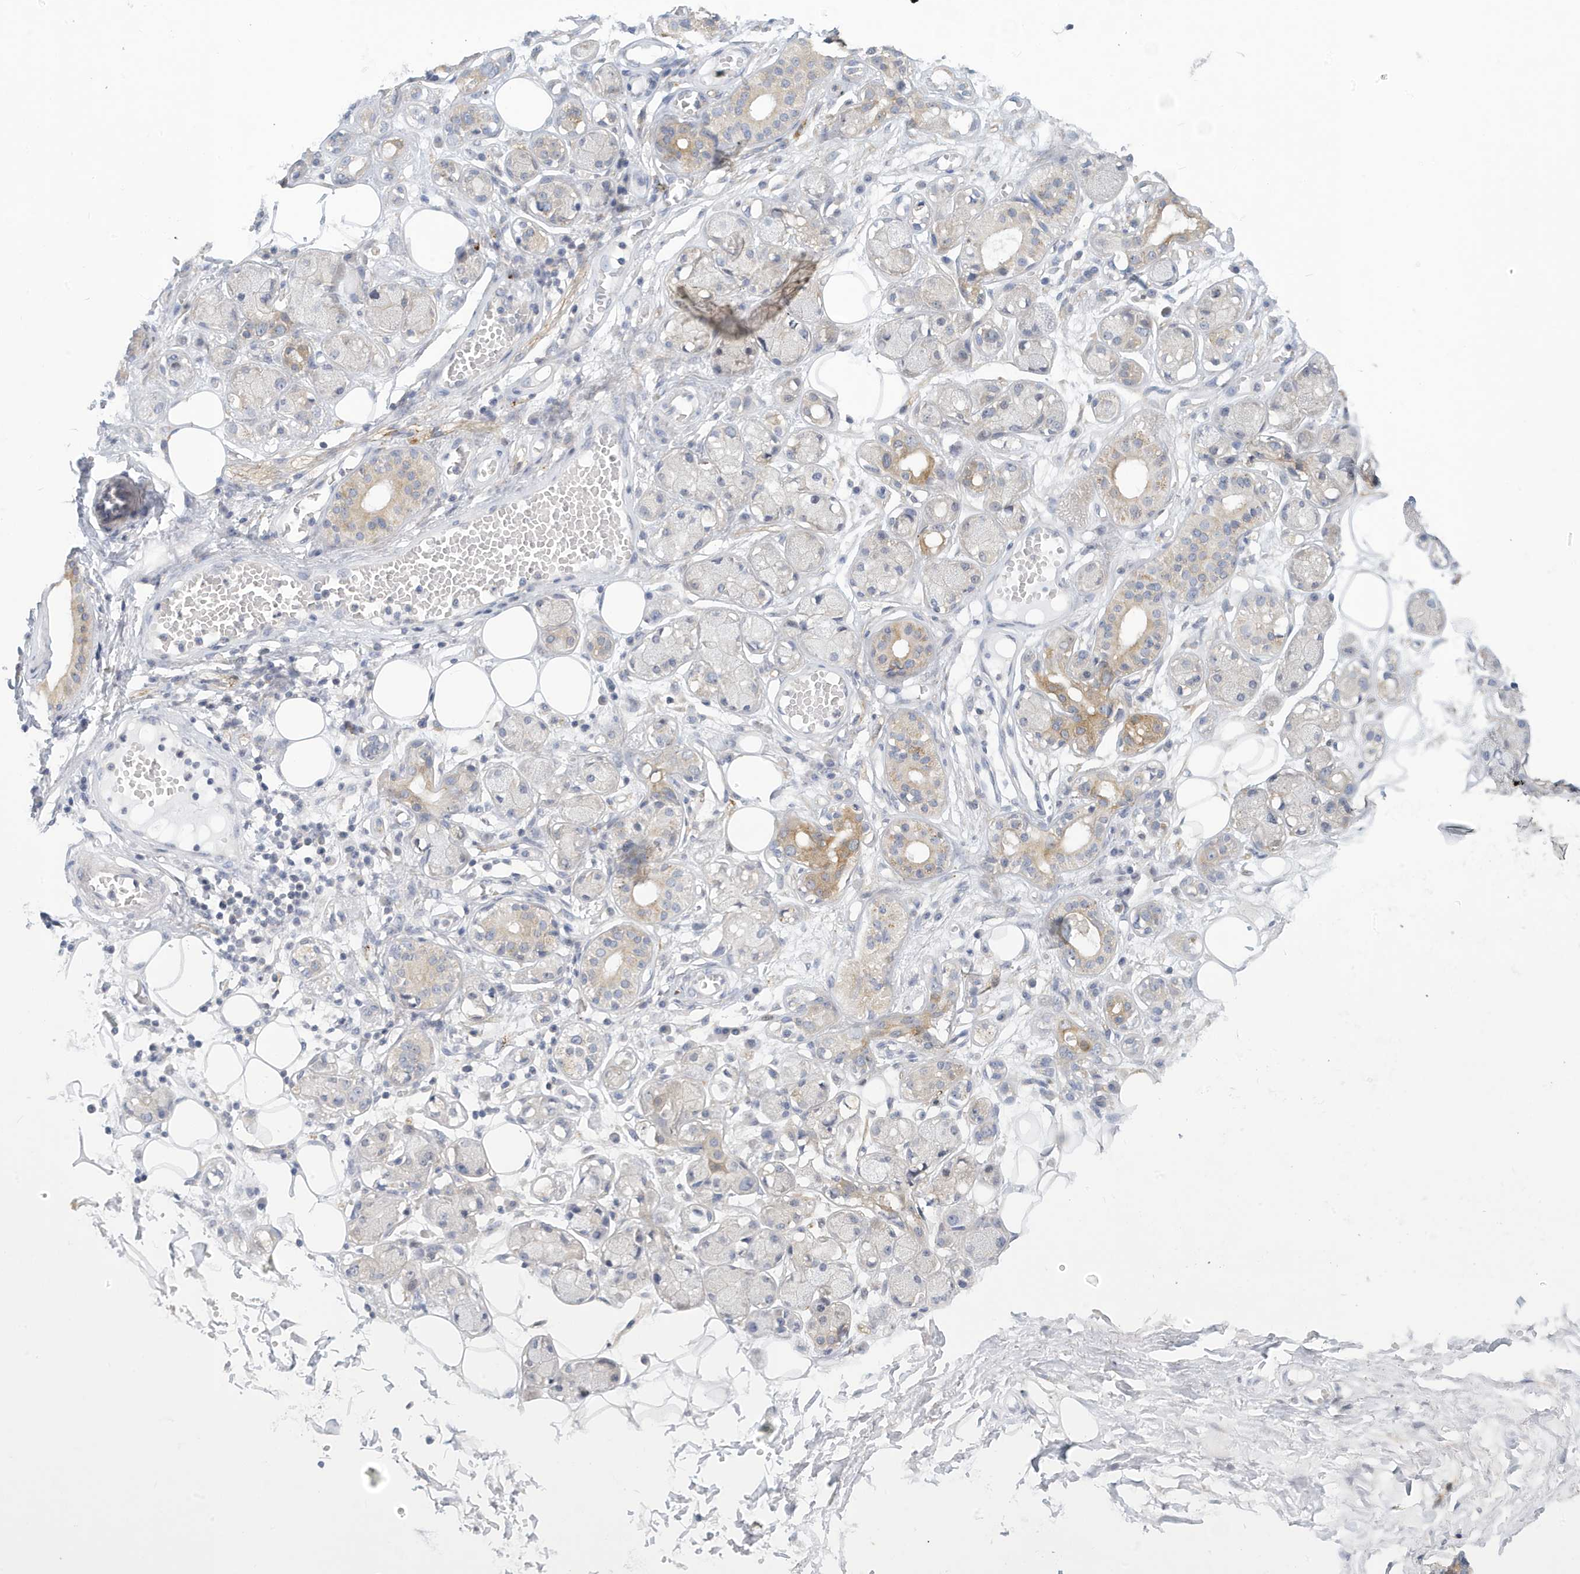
{"staining": {"intensity": "negative", "quantity": "none", "location": "none"}, "tissue": "adipose tissue", "cell_type": "Adipocytes", "image_type": "normal", "snomed": [{"axis": "morphology", "description": "Normal tissue, NOS"}, {"axis": "morphology", "description": "Inflammation, NOS"}, {"axis": "topography", "description": "Salivary gland"}, {"axis": "topography", "description": "Peripheral nerve tissue"}], "caption": "DAB (3,3'-diaminobenzidine) immunohistochemical staining of unremarkable human adipose tissue shows no significant staining in adipocytes. (DAB immunohistochemistry with hematoxylin counter stain).", "gene": "VTA1", "patient": {"sex": "female", "age": 75}}